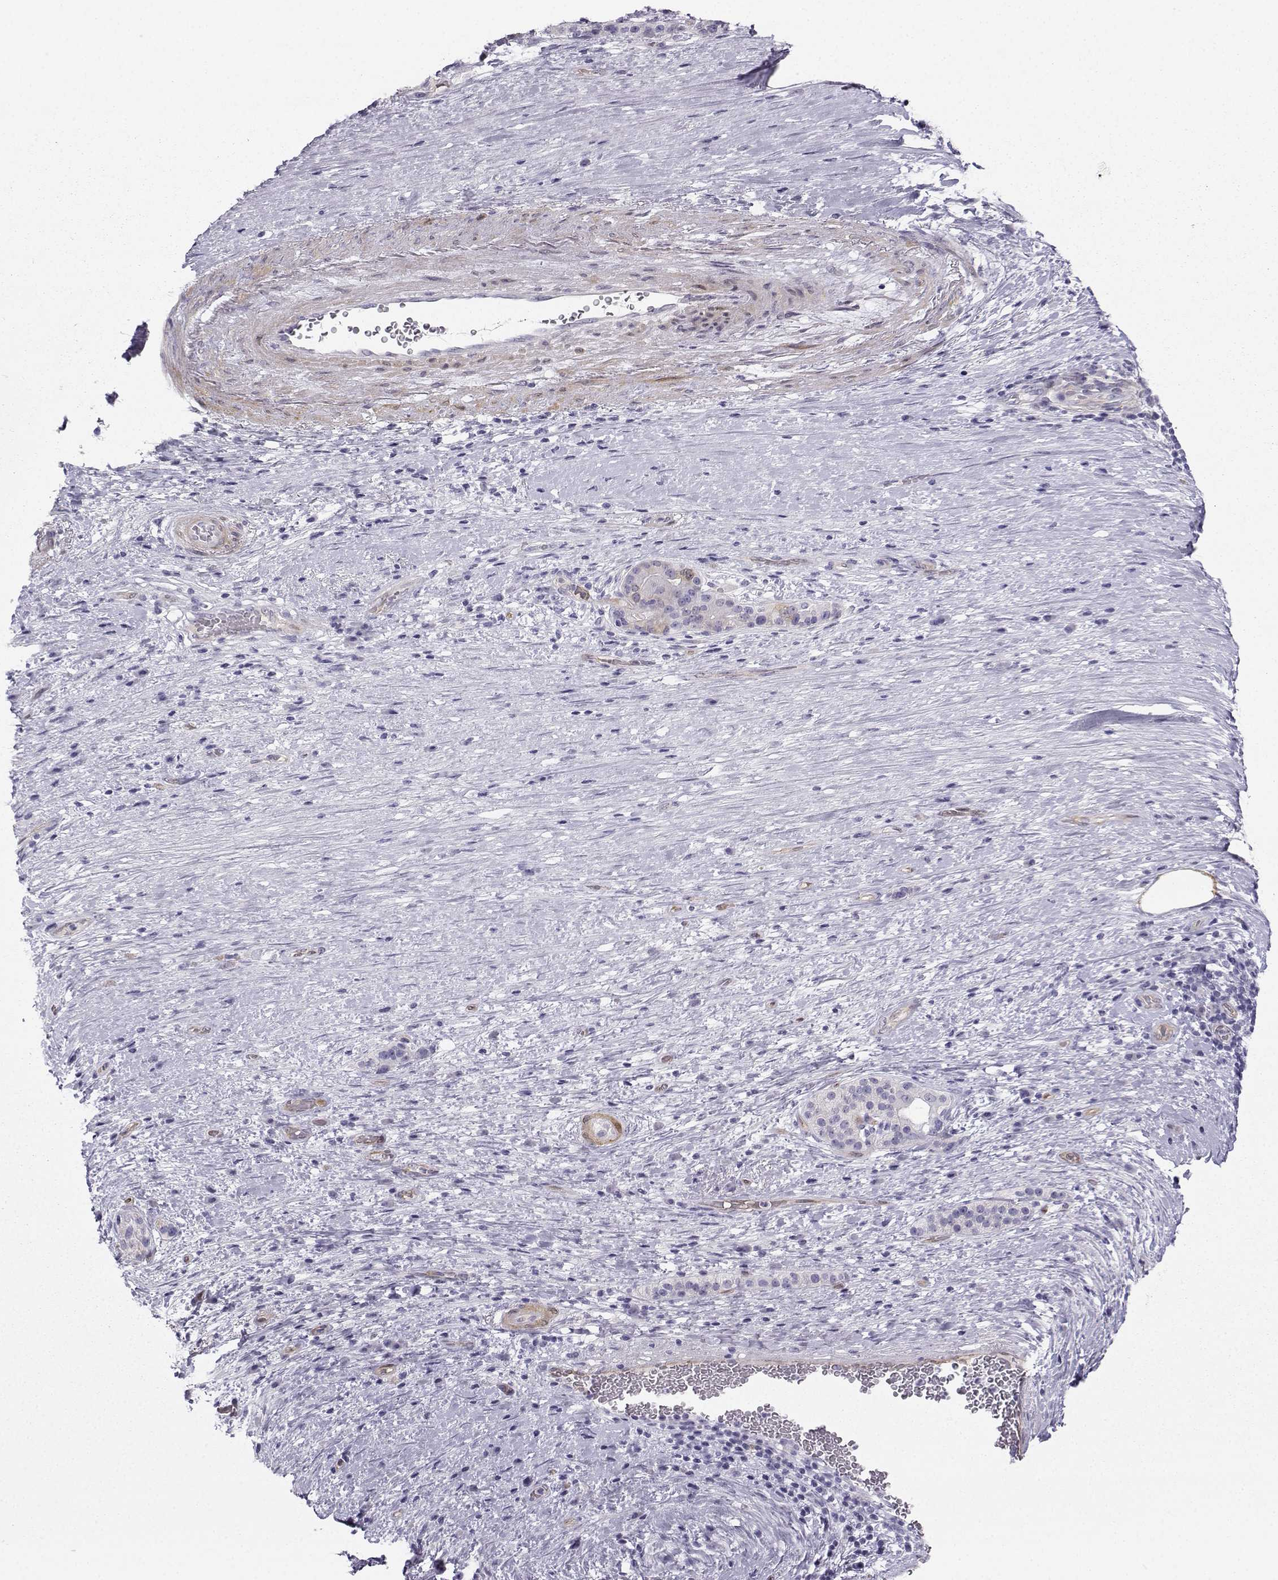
{"staining": {"intensity": "negative", "quantity": "none", "location": "none"}, "tissue": "pancreatic cancer", "cell_type": "Tumor cells", "image_type": "cancer", "snomed": [{"axis": "morphology", "description": "Adenocarcinoma, NOS"}, {"axis": "topography", "description": "Pancreas"}], "caption": "DAB immunohistochemical staining of human pancreatic adenocarcinoma shows no significant staining in tumor cells.", "gene": "NQO1", "patient": {"sex": "male", "age": 63}}